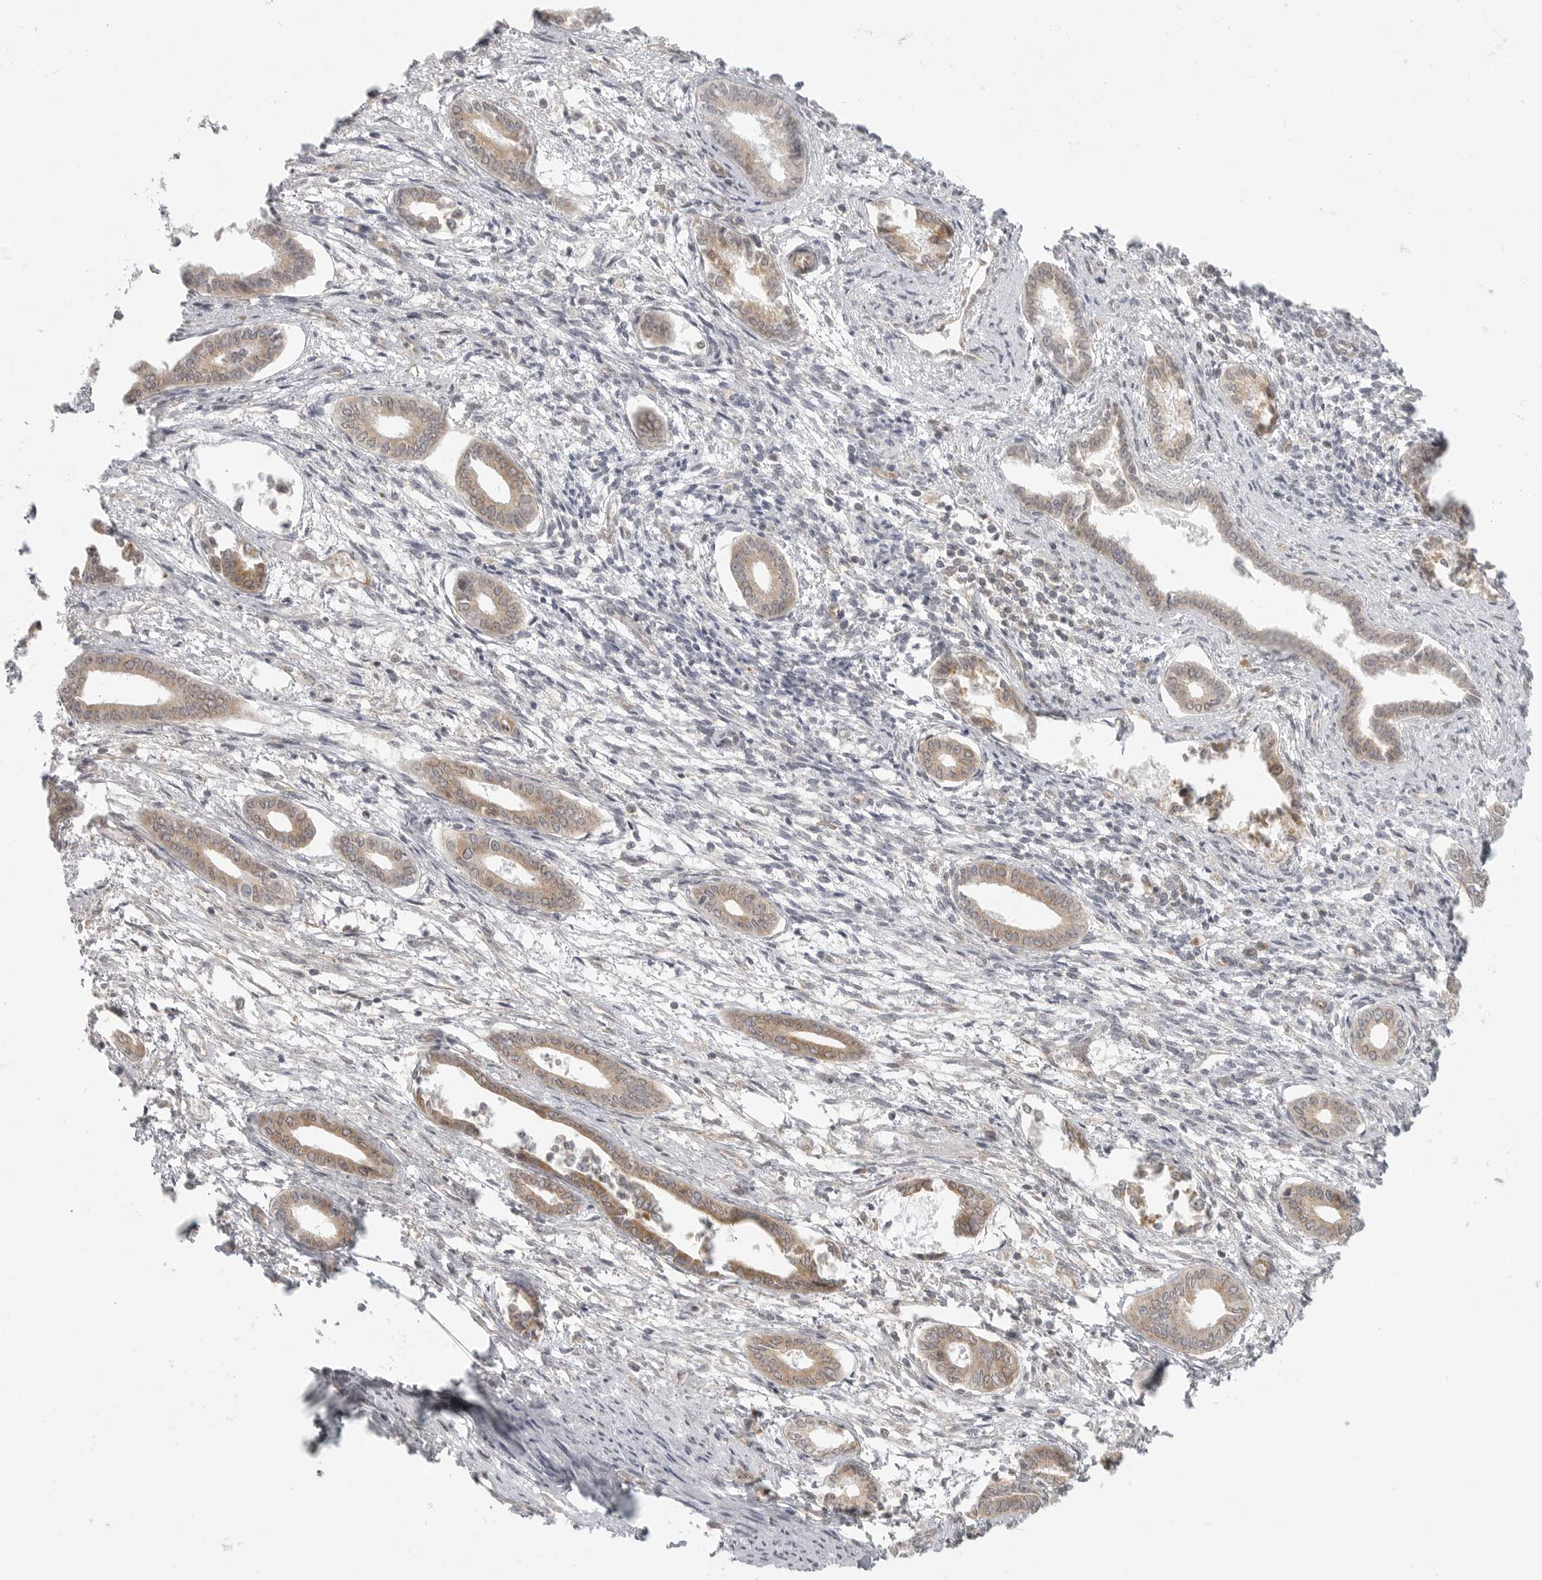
{"staining": {"intensity": "moderate", "quantity": "25%-75%", "location": "cytoplasmic/membranous"}, "tissue": "endometrium", "cell_type": "Cells in endometrial stroma", "image_type": "normal", "snomed": [{"axis": "morphology", "description": "Normal tissue, NOS"}, {"axis": "topography", "description": "Endometrium"}], "caption": "Immunohistochemical staining of benign endometrium demonstrates medium levels of moderate cytoplasmic/membranous staining in approximately 25%-75% of cells in endometrial stroma. Nuclei are stained in blue.", "gene": "CERS2", "patient": {"sex": "female", "age": 56}}